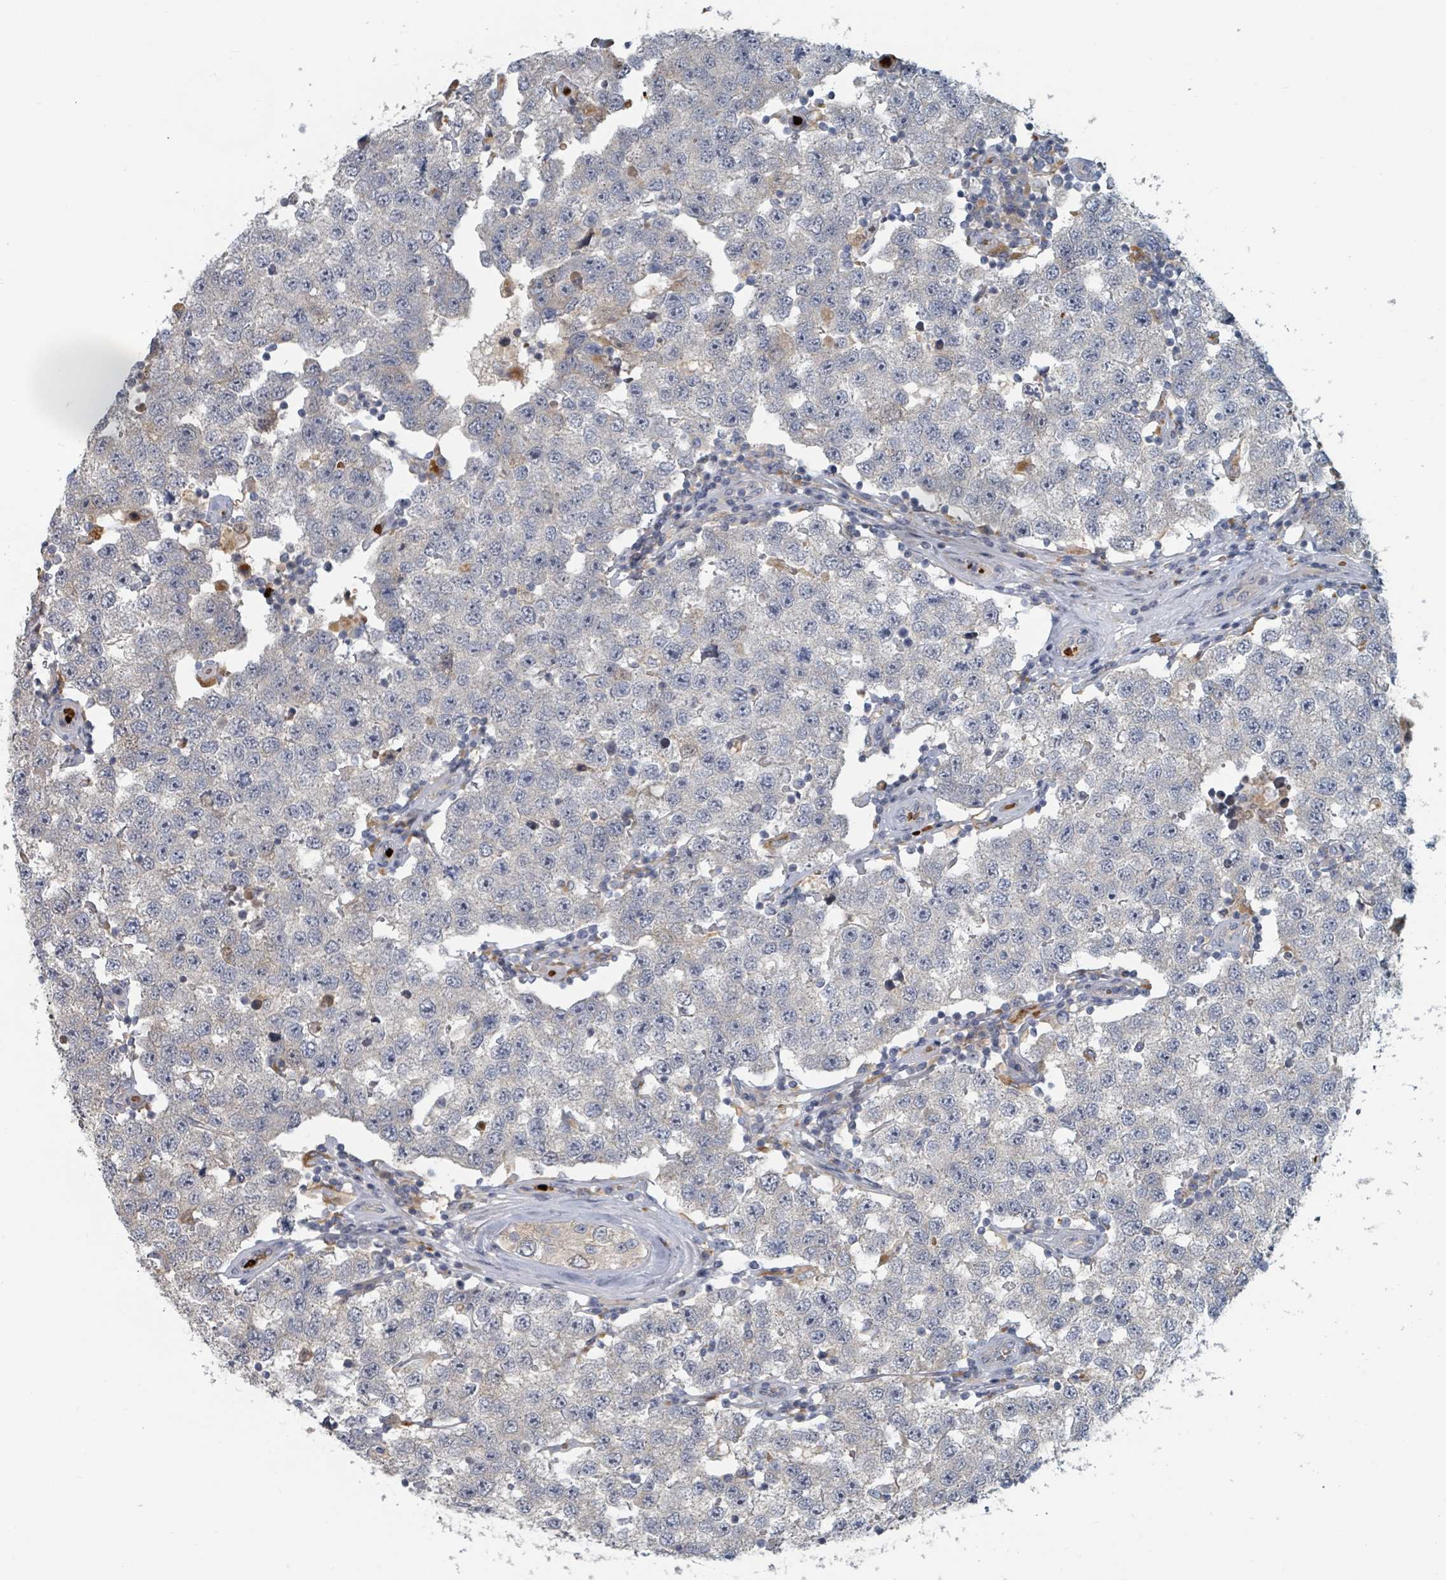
{"staining": {"intensity": "negative", "quantity": "none", "location": "none"}, "tissue": "testis cancer", "cell_type": "Tumor cells", "image_type": "cancer", "snomed": [{"axis": "morphology", "description": "Seminoma, NOS"}, {"axis": "topography", "description": "Testis"}], "caption": "An immunohistochemistry micrograph of testis cancer is shown. There is no staining in tumor cells of testis cancer.", "gene": "TRPC4AP", "patient": {"sex": "male", "age": 34}}